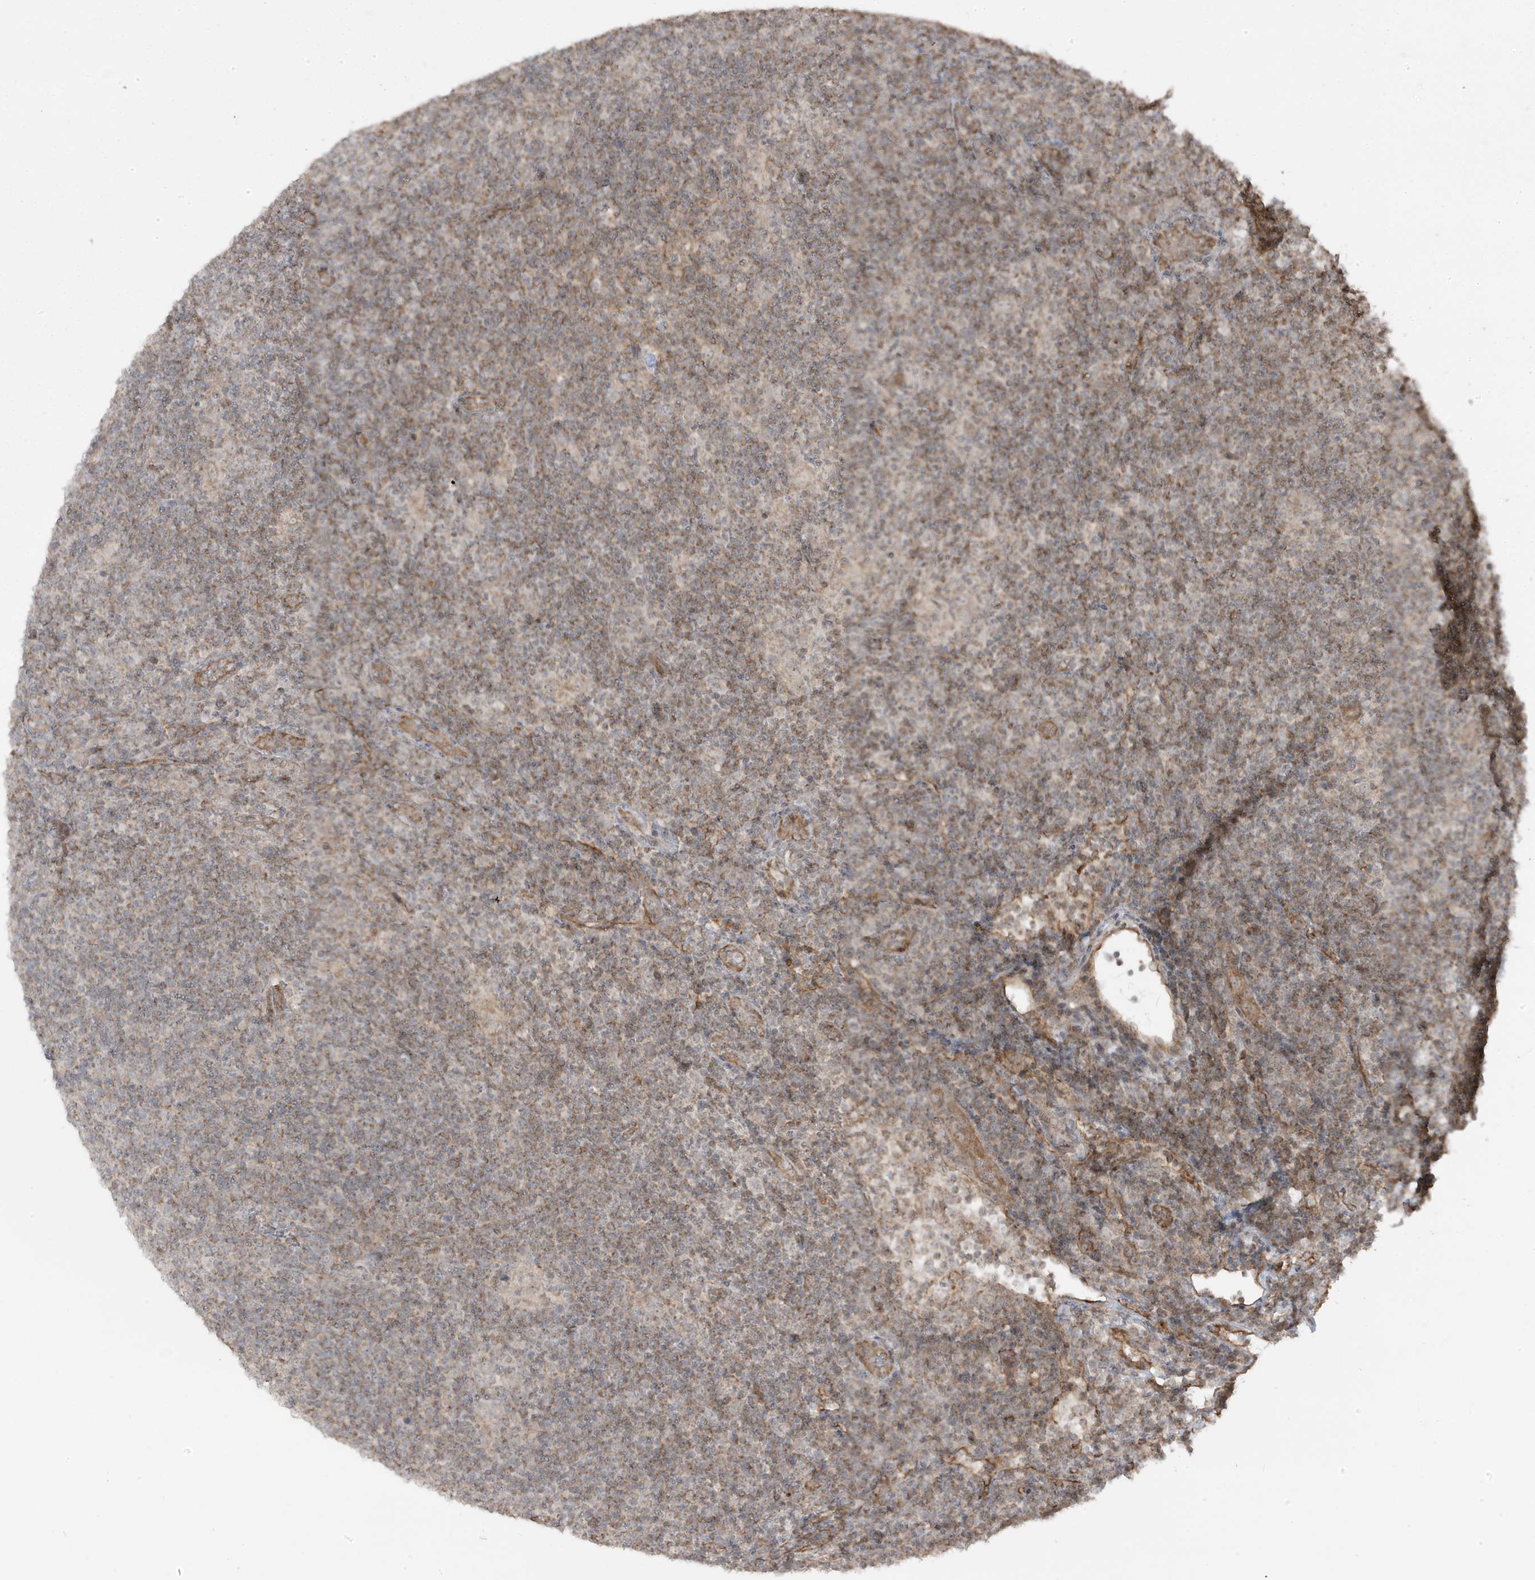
{"staining": {"intensity": "negative", "quantity": "none", "location": "none"}, "tissue": "lymphoma", "cell_type": "Tumor cells", "image_type": "cancer", "snomed": [{"axis": "morphology", "description": "Hodgkin's disease, NOS"}, {"axis": "topography", "description": "Lymph node"}], "caption": "An image of lymphoma stained for a protein exhibits no brown staining in tumor cells. Brightfield microscopy of immunohistochemistry (IHC) stained with DAB (3,3'-diaminobenzidine) (brown) and hematoxylin (blue), captured at high magnification.", "gene": "DNAJC12", "patient": {"sex": "female", "age": 57}}